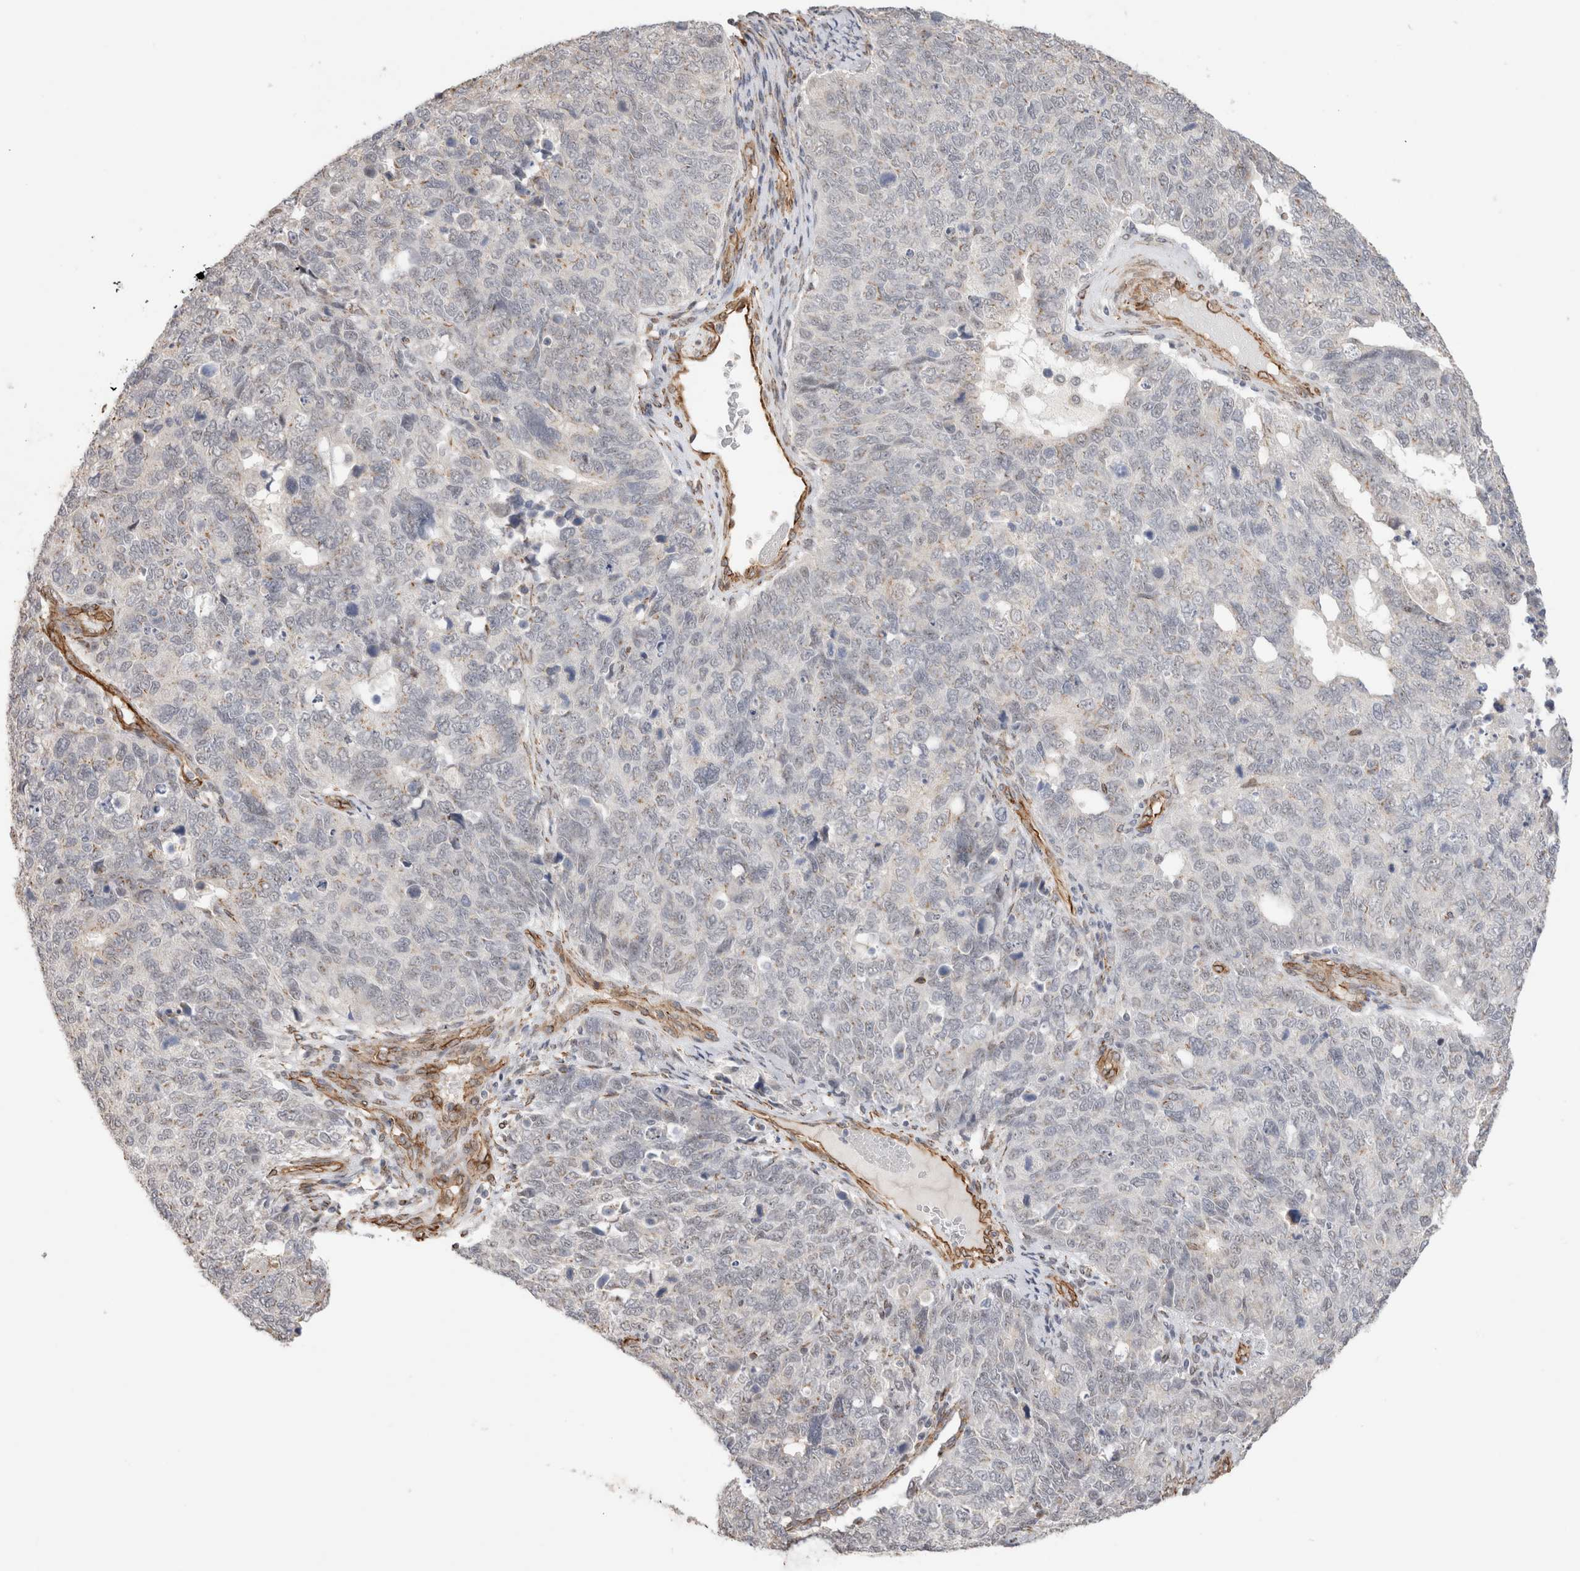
{"staining": {"intensity": "weak", "quantity": "25%-75%", "location": "cytoplasmic/membranous"}, "tissue": "cervical cancer", "cell_type": "Tumor cells", "image_type": "cancer", "snomed": [{"axis": "morphology", "description": "Squamous cell carcinoma, NOS"}, {"axis": "topography", "description": "Cervix"}], "caption": "An immunohistochemistry histopathology image of neoplastic tissue is shown. Protein staining in brown shows weak cytoplasmic/membranous positivity in cervical squamous cell carcinoma within tumor cells.", "gene": "CAAP1", "patient": {"sex": "female", "age": 63}}